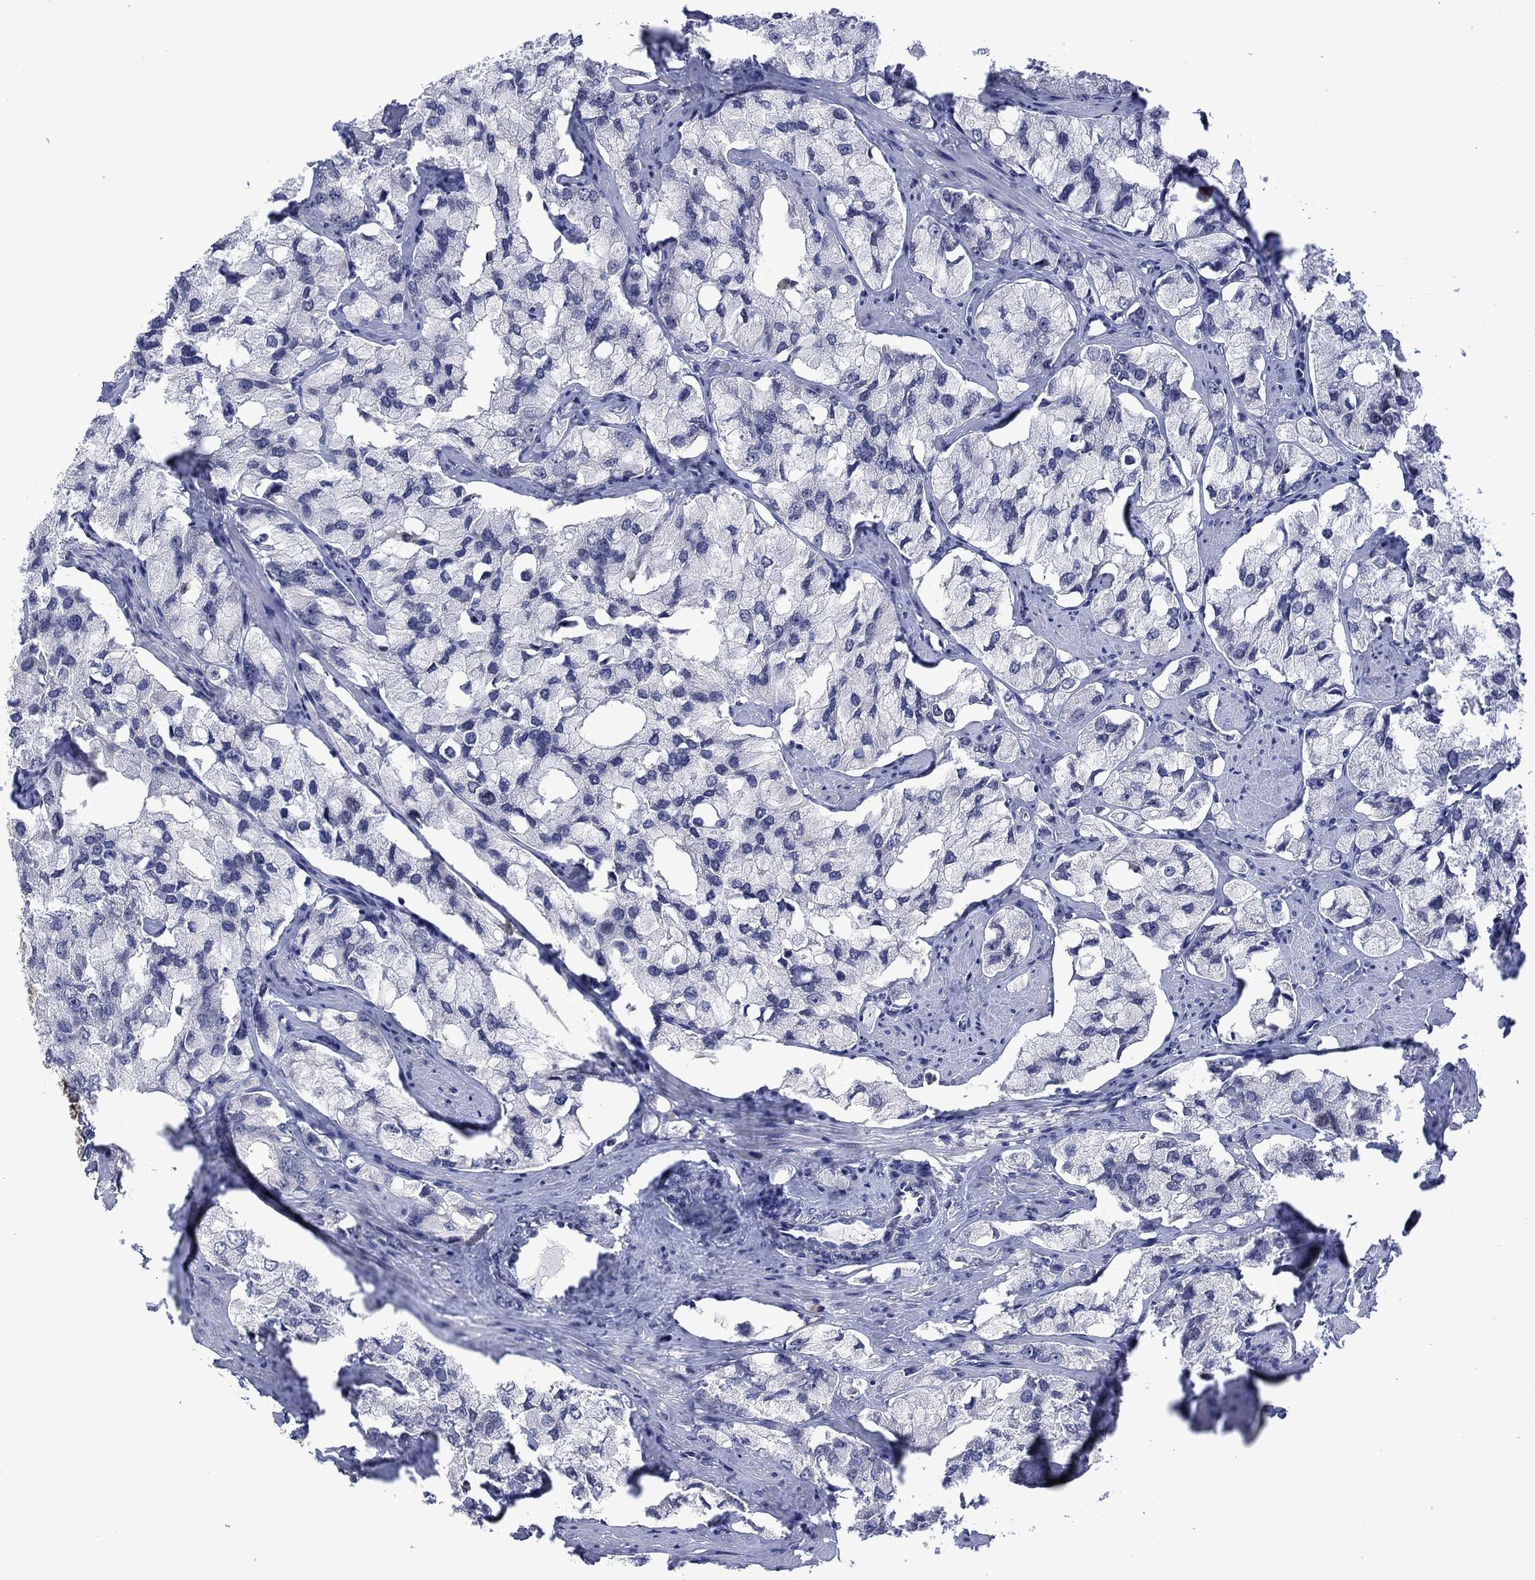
{"staining": {"intensity": "negative", "quantity": "none", "location": "none"}, "tissue": "prostate cancer", "cell_type": "Tumor cells", "image_type": "cancer", "snomed": [{"axis": "morphology", "description": "Adenocarcinoma, NOS"}, {"axis": "topography", "description": "Prostate and seminal vesicle, NOS"}, {"axis": "topography", "description": "Prostate"}], "caption": "High power microscopy micrograph of an IHC photomicrograph of prostate adenocarcinoma, revealing no significant staining in tumor cells. (IHC, brightfield microscopy, high magnification).", "gene": "AGL", "patient": {"sex": "male", "age": 64}}